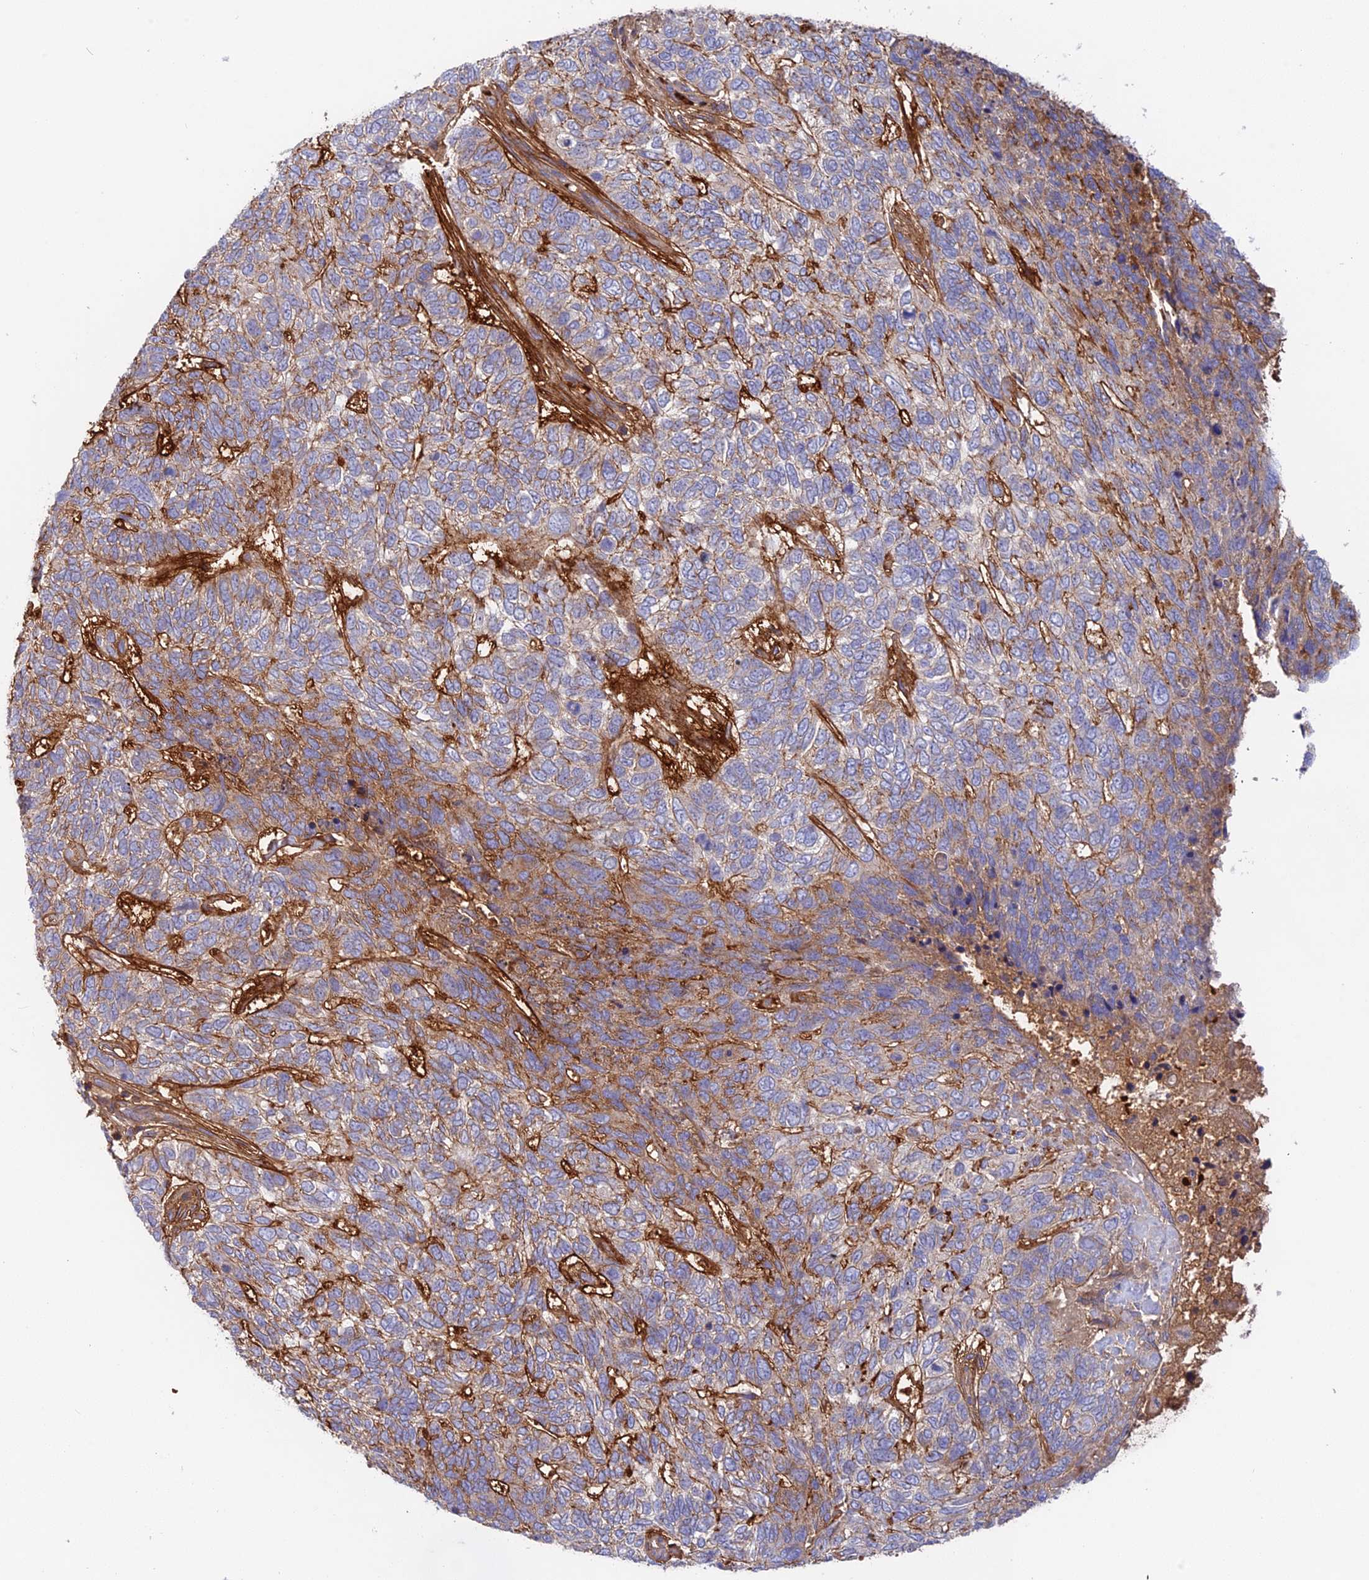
{"staining": {"intensity": "weak", "quantity": "<25%", "location": "cytoplasmic/membranous"}, "tissue": "skin cancer", "cell_type": "Tumor cells", "image_type": "cancer", "snomed": [{"axis": "morphology", "description": "Basal cell carcinoma"}, {"axis": "topography", "description": "Skin"}], "caption": "Basal cell carcinoma (skin) was stained to show a protein in brown. There is no significant expression in tumor cells.", "gene": "CPNE7", "patient": {"sex": "female", "age": 65}}